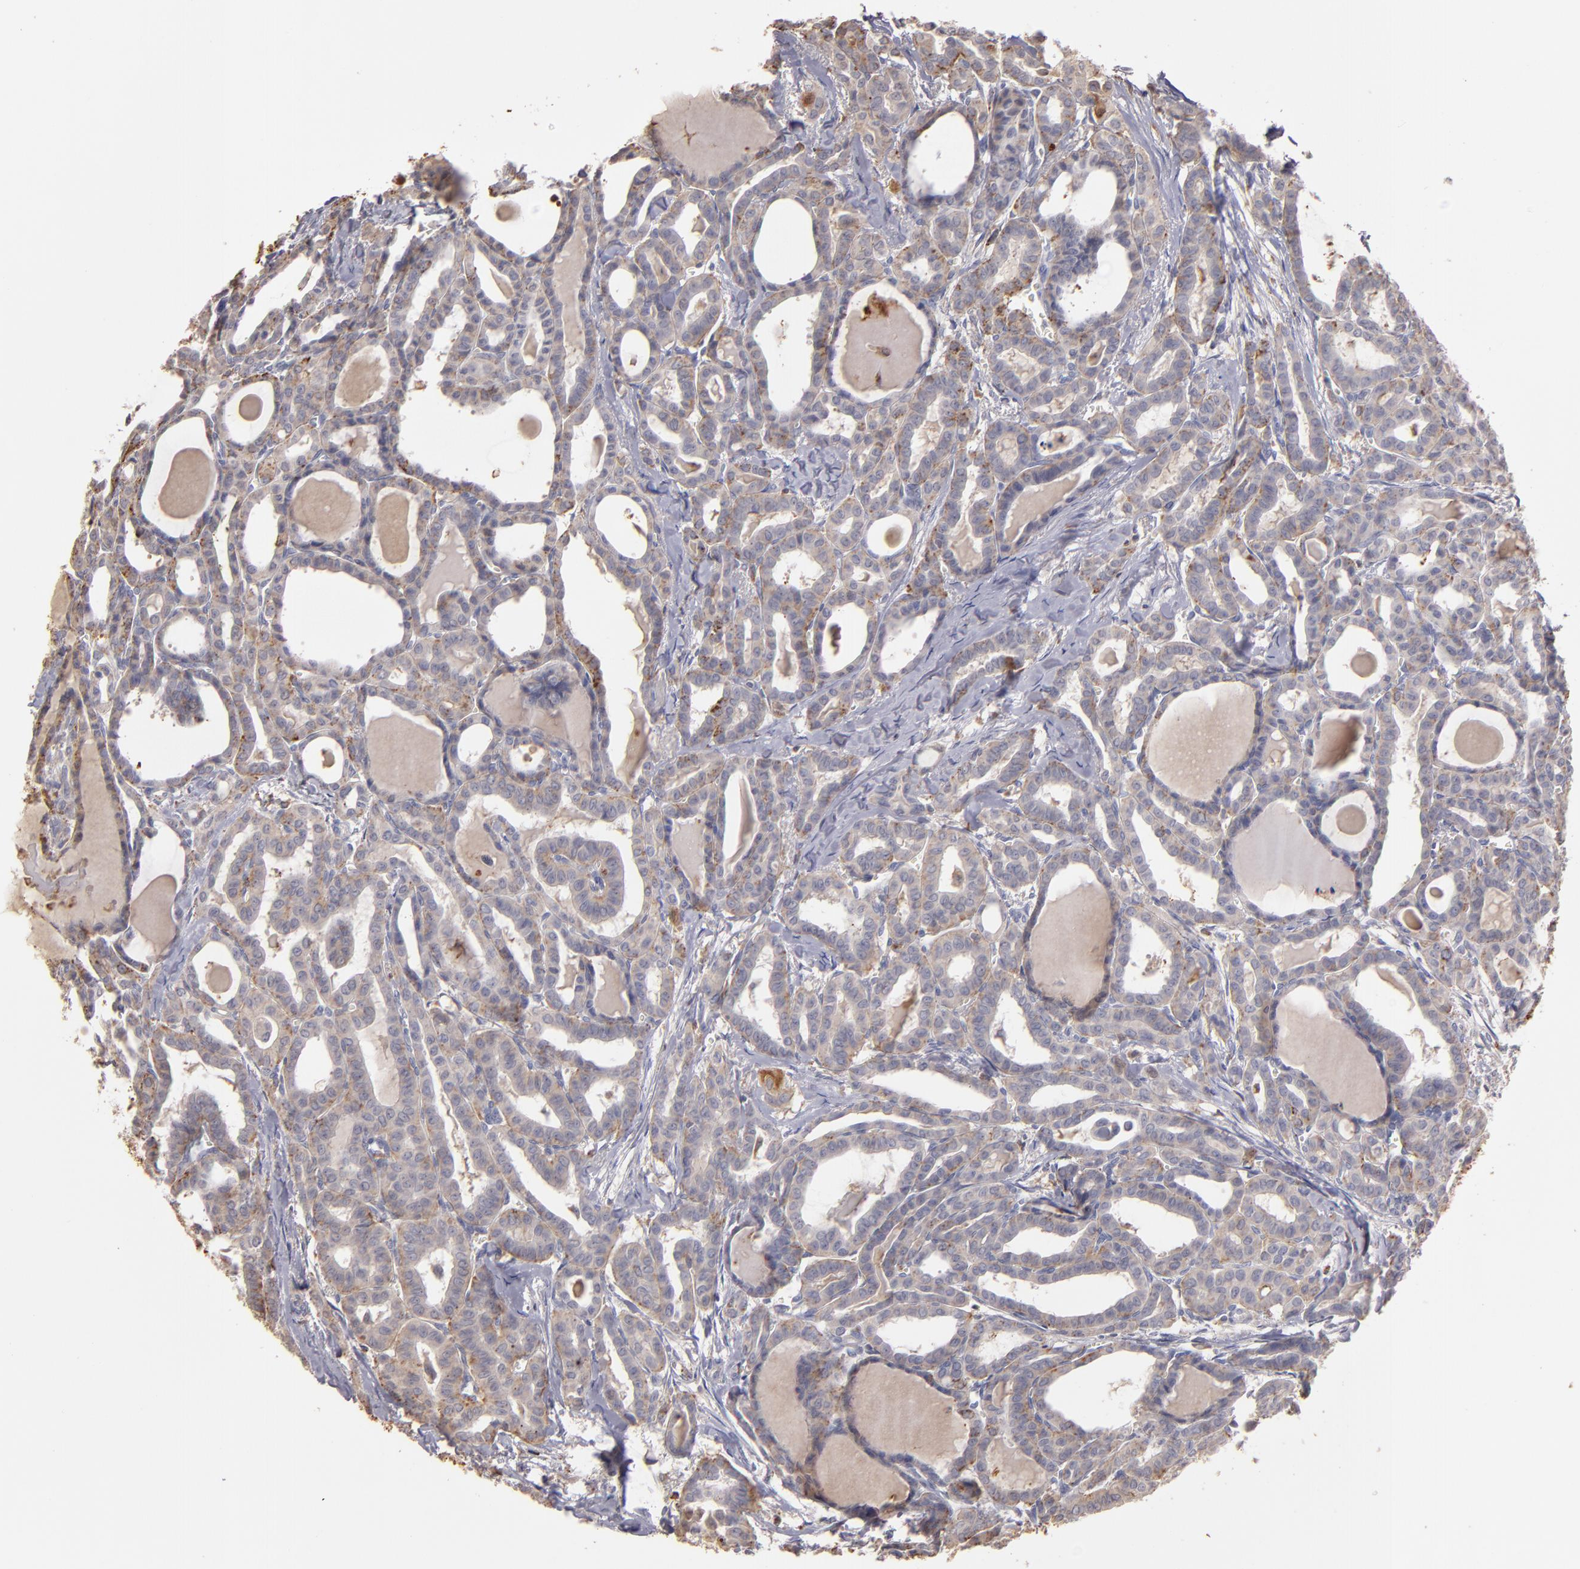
{"staining": {"intensity": "weak", "quantity": ">75%", "location": "cytoplasmic/membranous"}, "tissue": "thyroid cancer", "cell_type": "Tumor cells", "image_type": "cancer", "snomed": [{"axis": "morphology", "description": "Carcinoma, NOS"}, {"axis": "topography", "description": "Thyroid gland"}], "caption": "Weak cytoplasmic/membranous protein positivity is present in approximately >75% of tumor cells in thyroid cancer (carcinoma).", "gene": "TRAF1", "patient": {"sex": "female", "age": 91}}